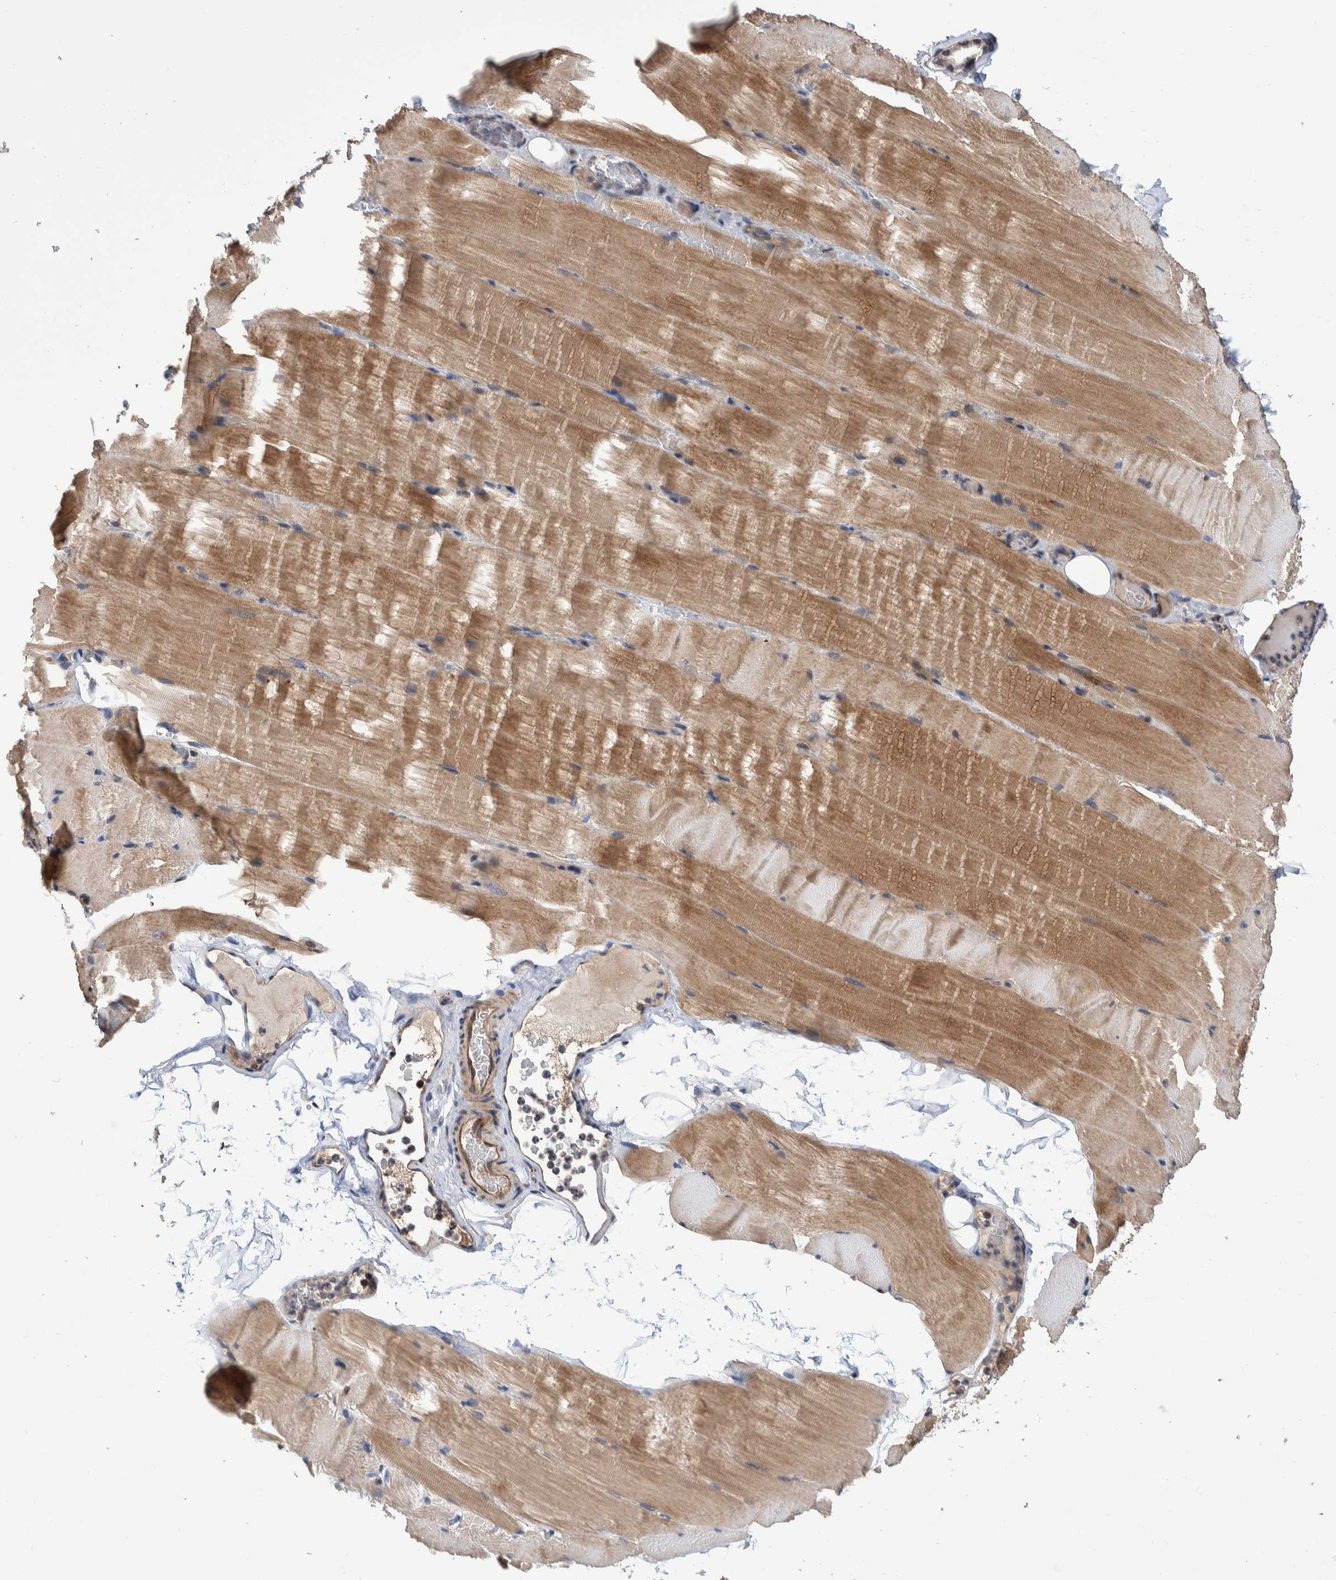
{"staining": {"intensity": "moderate", "quantity": ">75%", "location": "cytoplasmic/membranous"}, "tissue": "skeletal muscle", "cell_type": "Myocytes", "image_type": "normal", "snomed": [{"axis": "morphology", "description": "Normal tissue, NOS"}, {"axis": "topography", "description": "Skeletal muscle"}, {"axis": "topography", "description": "Parathyroid gland"}], "caption": "Protein expression by immunohistochemistry displays moderate cytoplasmic/membranous positivity in about >75% of myocytes in unremarkable skeletal muscle. The staining is performed using DAB brown chromogen to label protein expression. The nuclei are counter-stained blue using hematoxylin.", "gene": "SLC45A4", "patient": {"sex": "female", "age": 37}}